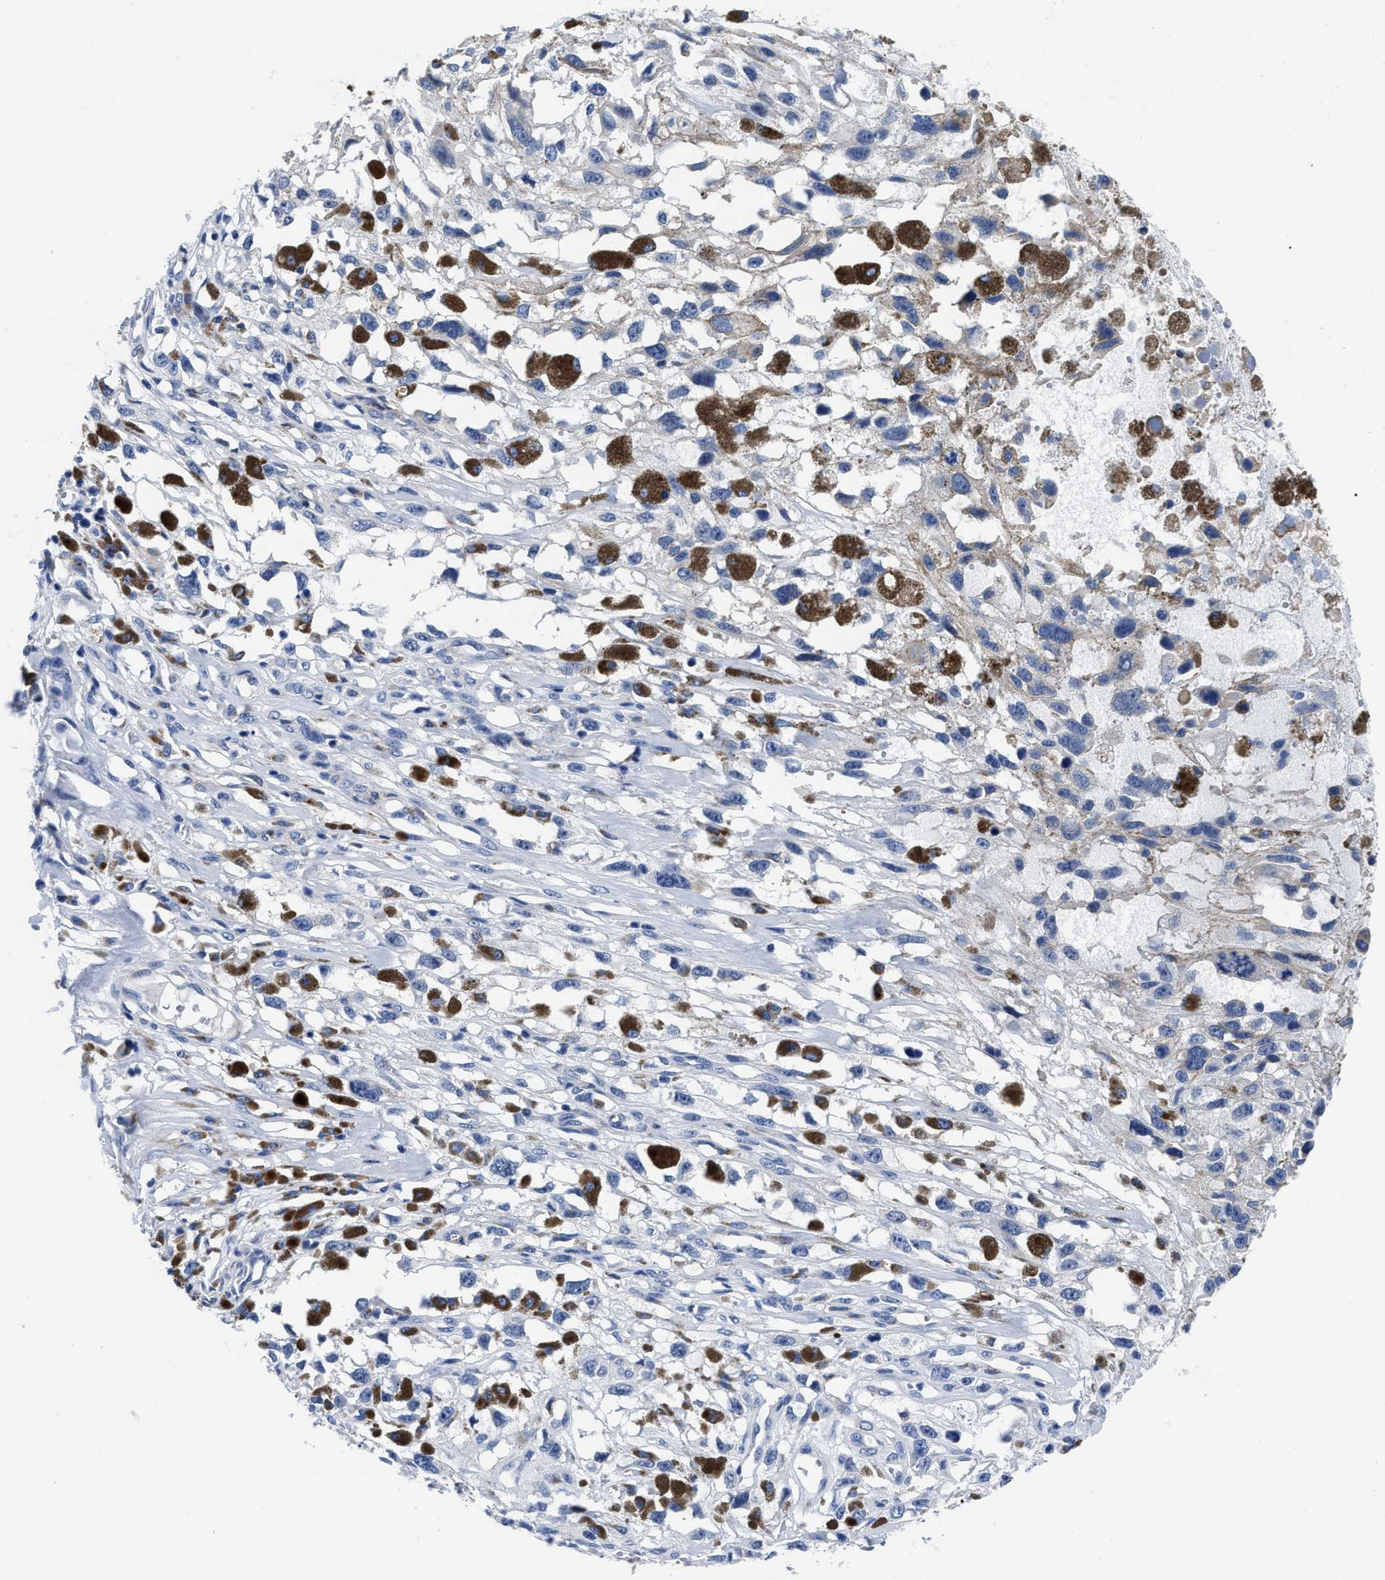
{"staining": {"intensity": "negative", "quantity": "none", "location": "none"}, "tissue": "melanoma", "cell_type": "Tumor cells", "image_type": "cancer", "snomed": [{"axis": "morphology", "description": "Malignant melanoma, Metastatic site"}, {"axis": "topography", "description": "Lymph node"}], "caption": "This is a micrograph of immunohistochemistry staining of melanoma, which shows no positivity in tumor cells.", "gene": "SLC35F1", "patient": {"sex": "male", "age": 59}}